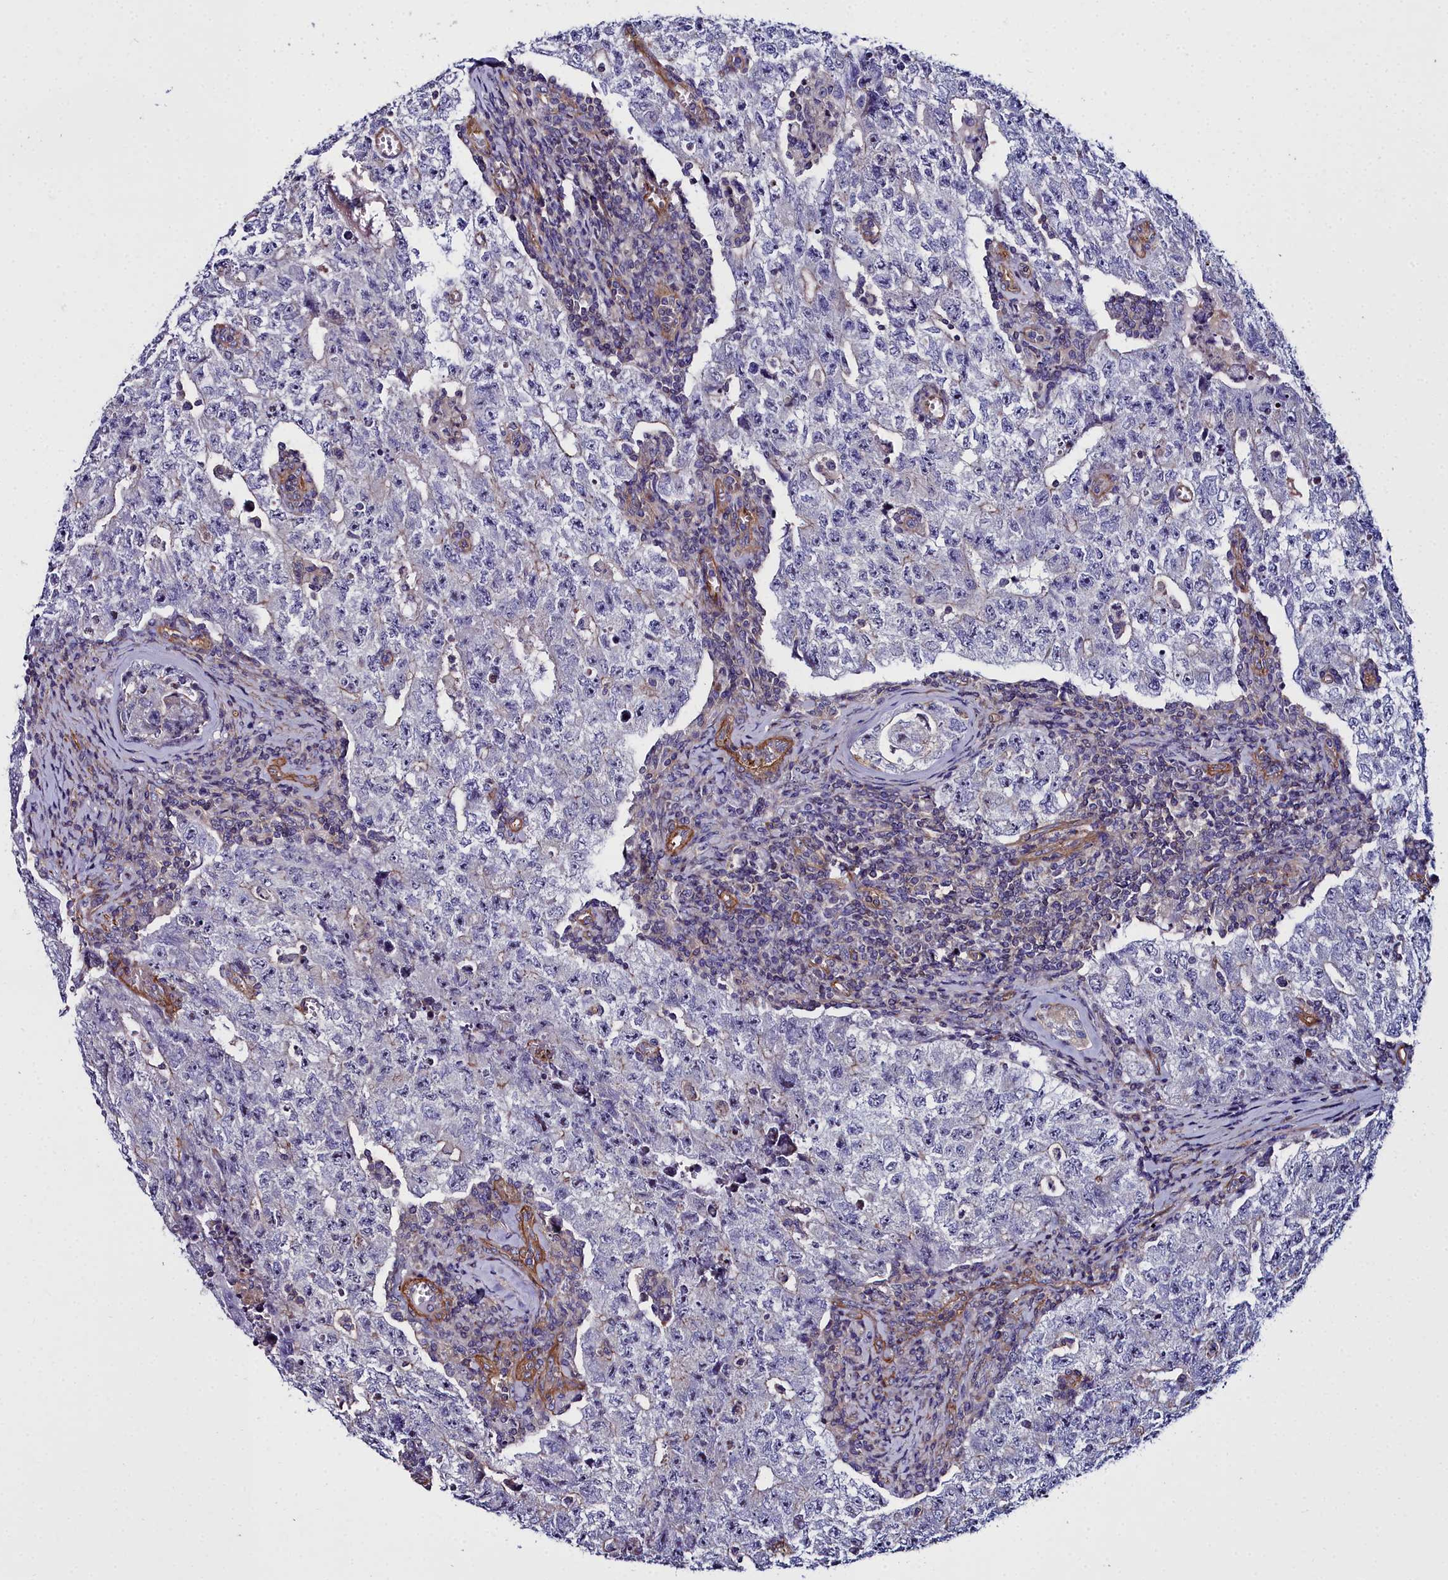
{"staining": {"intensity": "negative", "quantity": "none", "location": "none"}, "tissue": "testis cancer", "cell_type": "Tumor cells", "image_type": "cancer", "snomed": [{"axis": "morphology", "description": "Carcinoma, Embryonal, NOS"}, {"axis": "topography", "description": "Testis"}], "caption": "High power microscopy image of an IHC histopathology image of testis cancer (embryonal carcinoma), revealing no significant expression in tumor cells.", "gene": "FADS3", "patient": {"sex": "male", "age": 17}}